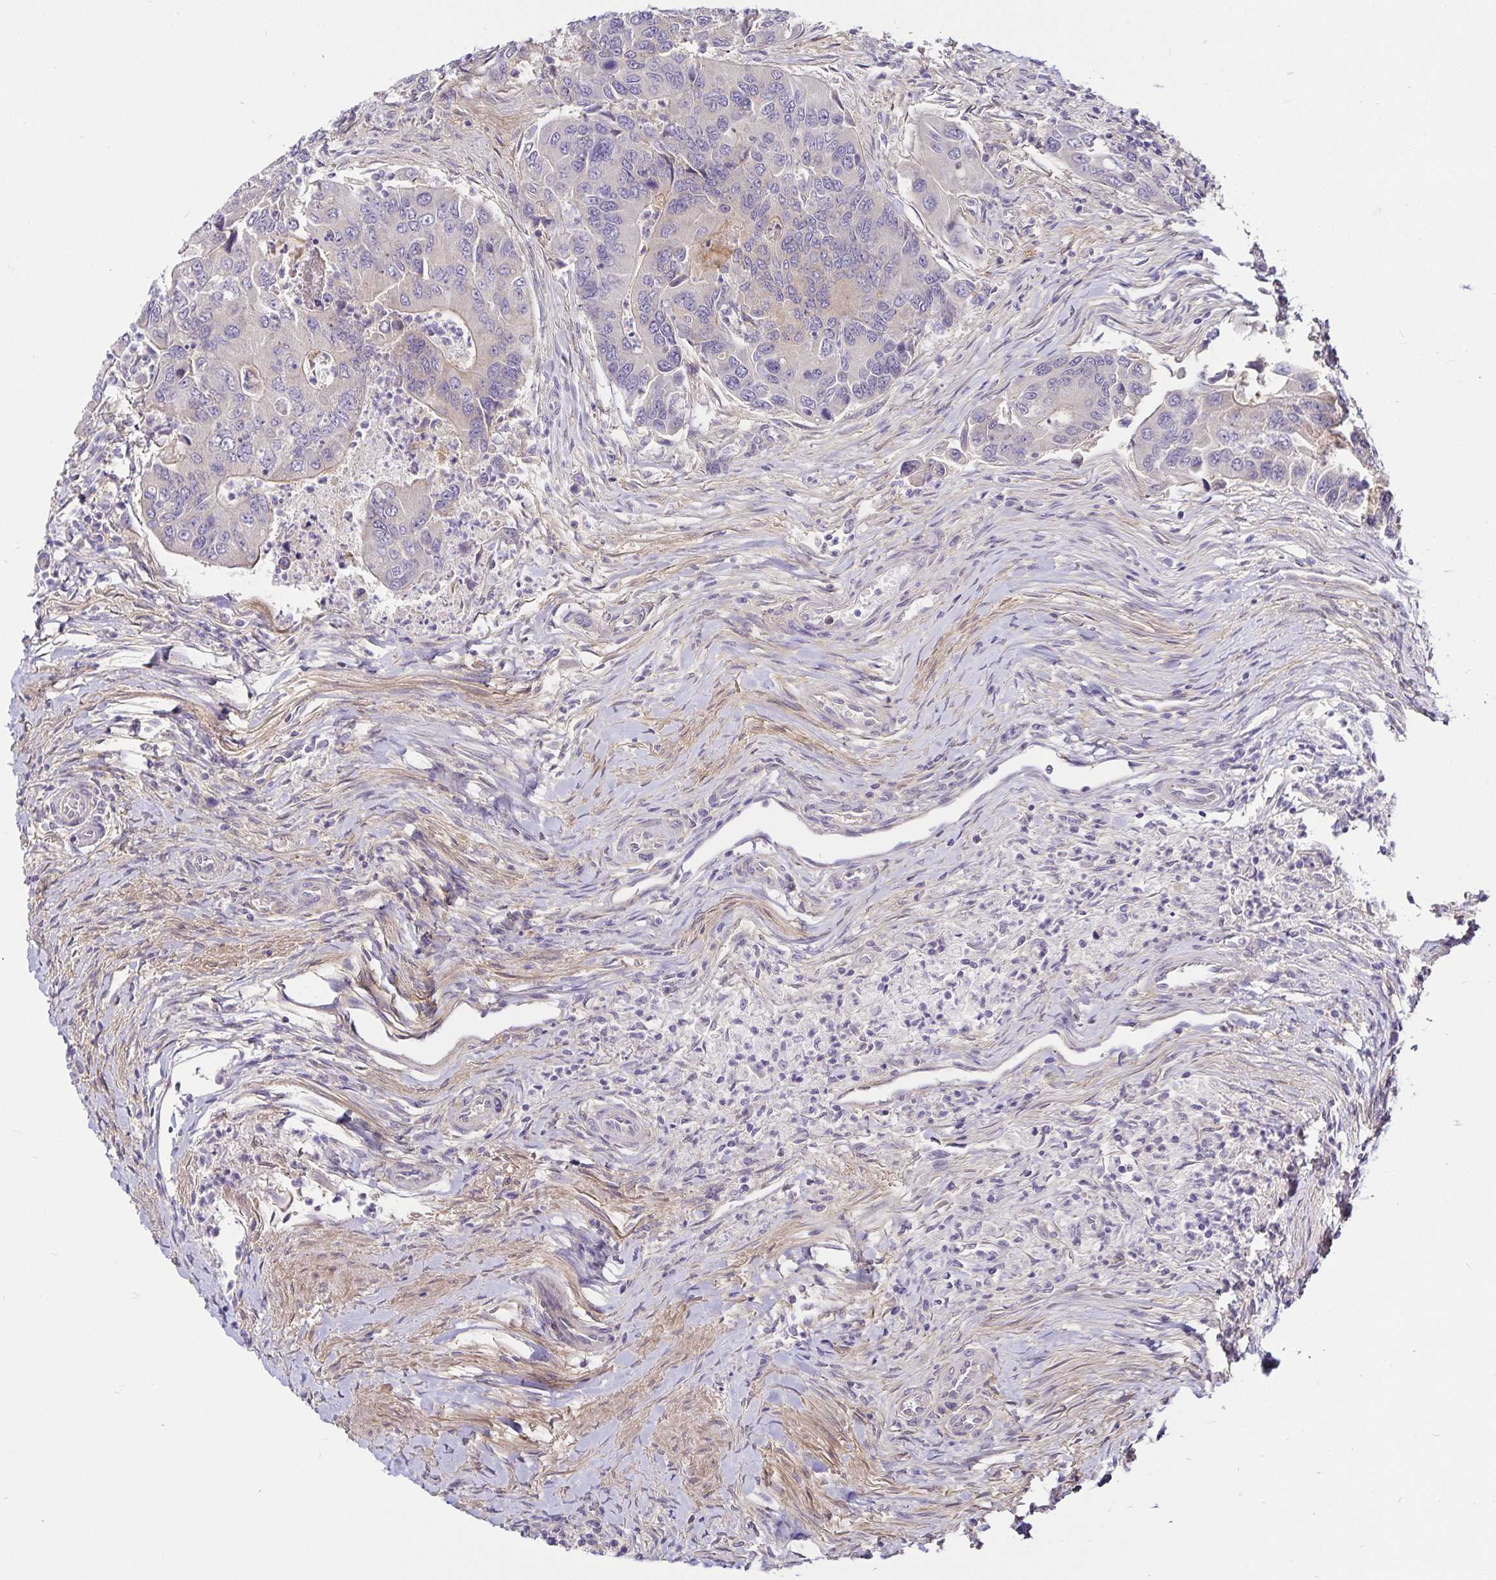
{"staining": {"intensity": "weak", "quantity": "<25%", "location": "cytoplasmic/membranous"}, "tissue": "colorectal cancer", "cell_type": "Tumor cells", "image_type": "cancer", "snomed": [{"axis": "morphology", "description": "Adenocarcinoma, NOS"}, {"axis": "topography", "description": "Colon"}], "caption": "IHC of human colorectal adenocarcinoma exhibits no staining in tumor cells. (DAB immunohistochemistry (IHC) with hematoxylin counter stain).", "gene": "GNG12", "patient": {"sex": "female", "age": 67}}